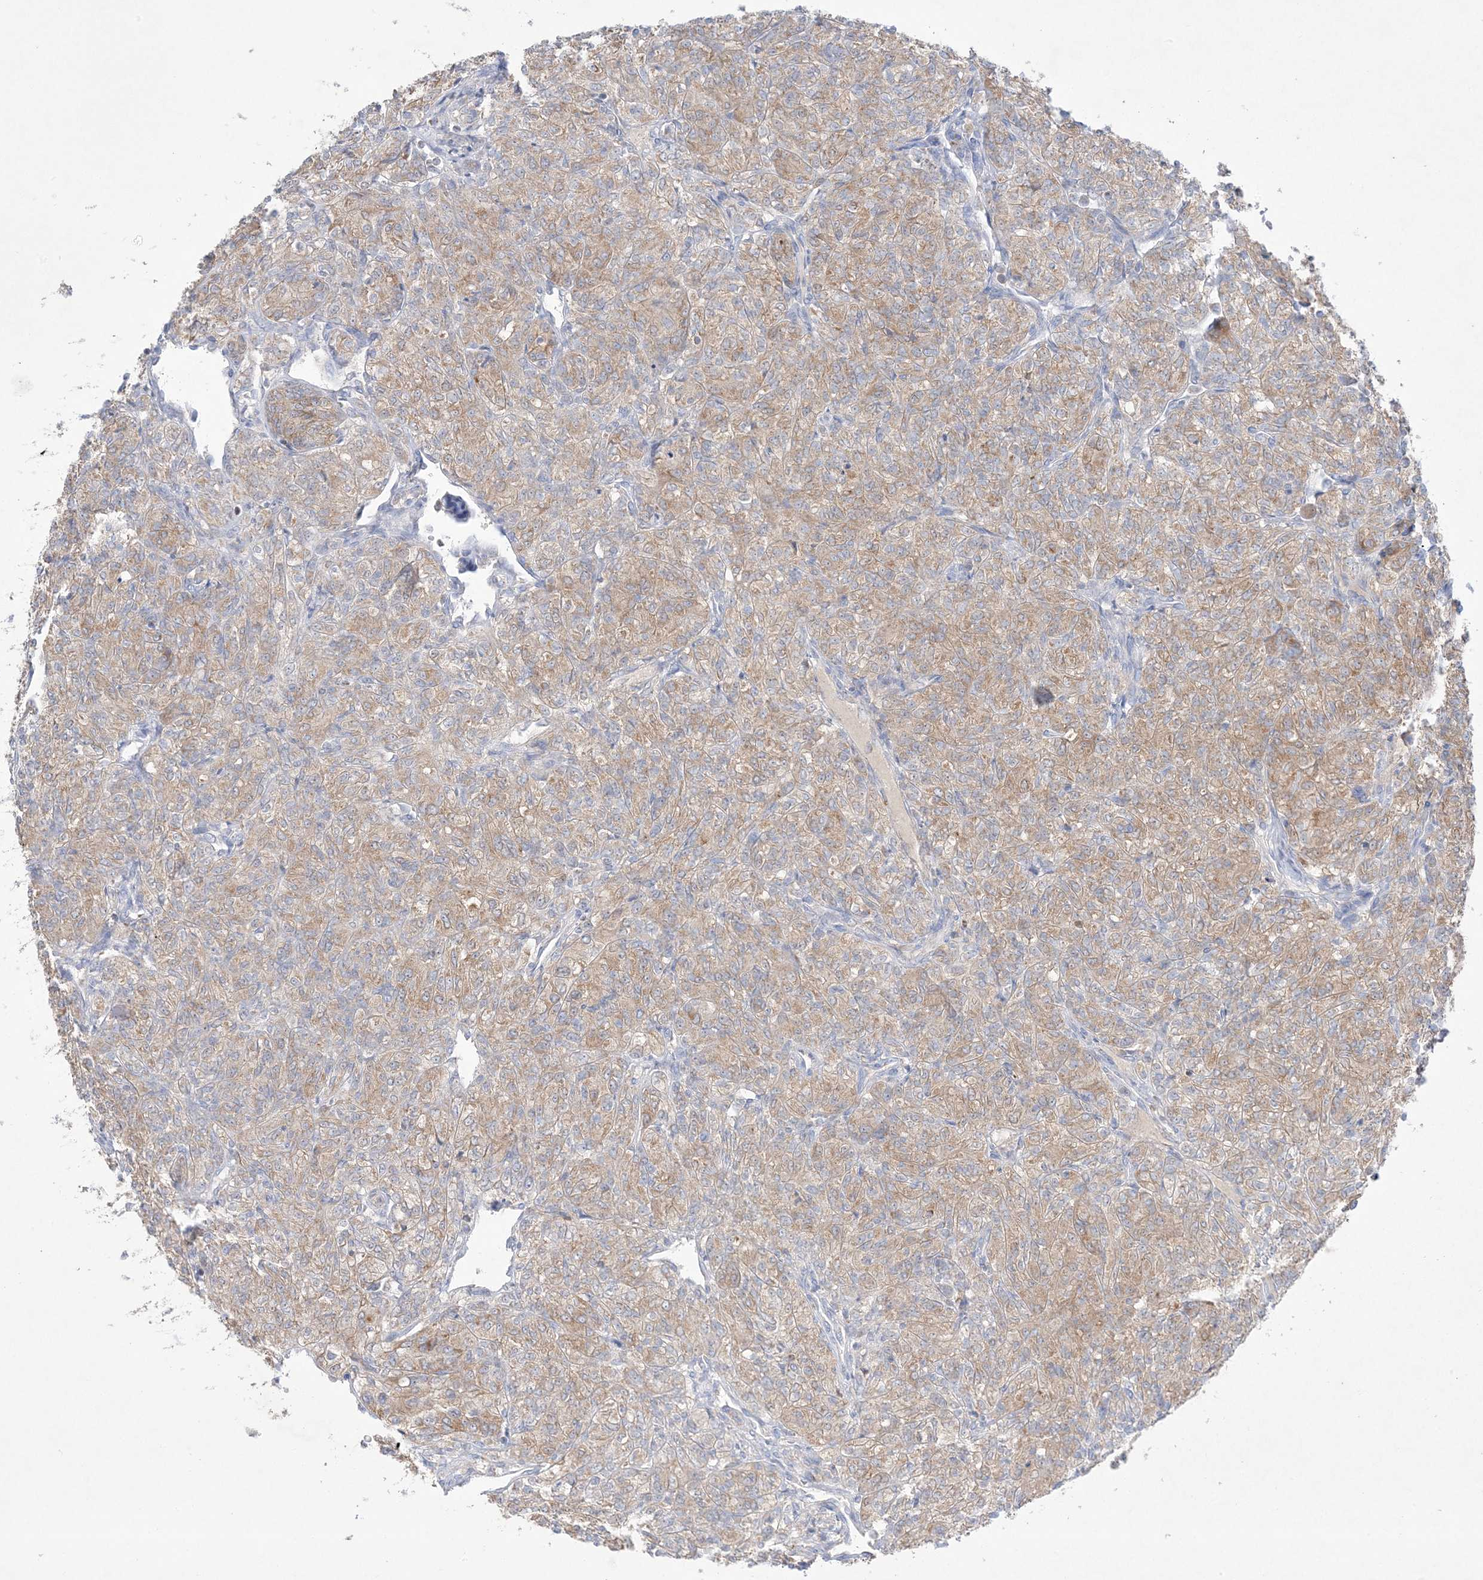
{"staining": {"intensity": "moderate", "quantity": ">75%", "location": "cytoplasmic/membranous"}, "tissue": "renal cancer", "cell_type": "Tumor cells", "image_type": "cancer", "snomed": [{"axis": "morphology", "description": "Adenocarcinoma, NOS"}, {"axis": "topography", "description": "Kidney"}], "caption": "A brown stain labels moderate cytoplasmic/membranous positivity of a protein in adenocarcinoma (renal) tumor cells. (Stains: DAB in brown, nuclei in blue, Microscopy: brightfield microscopy at high magnification).", "gene": "KCTD6", "patient": {"sex": "male", "age": 77}}